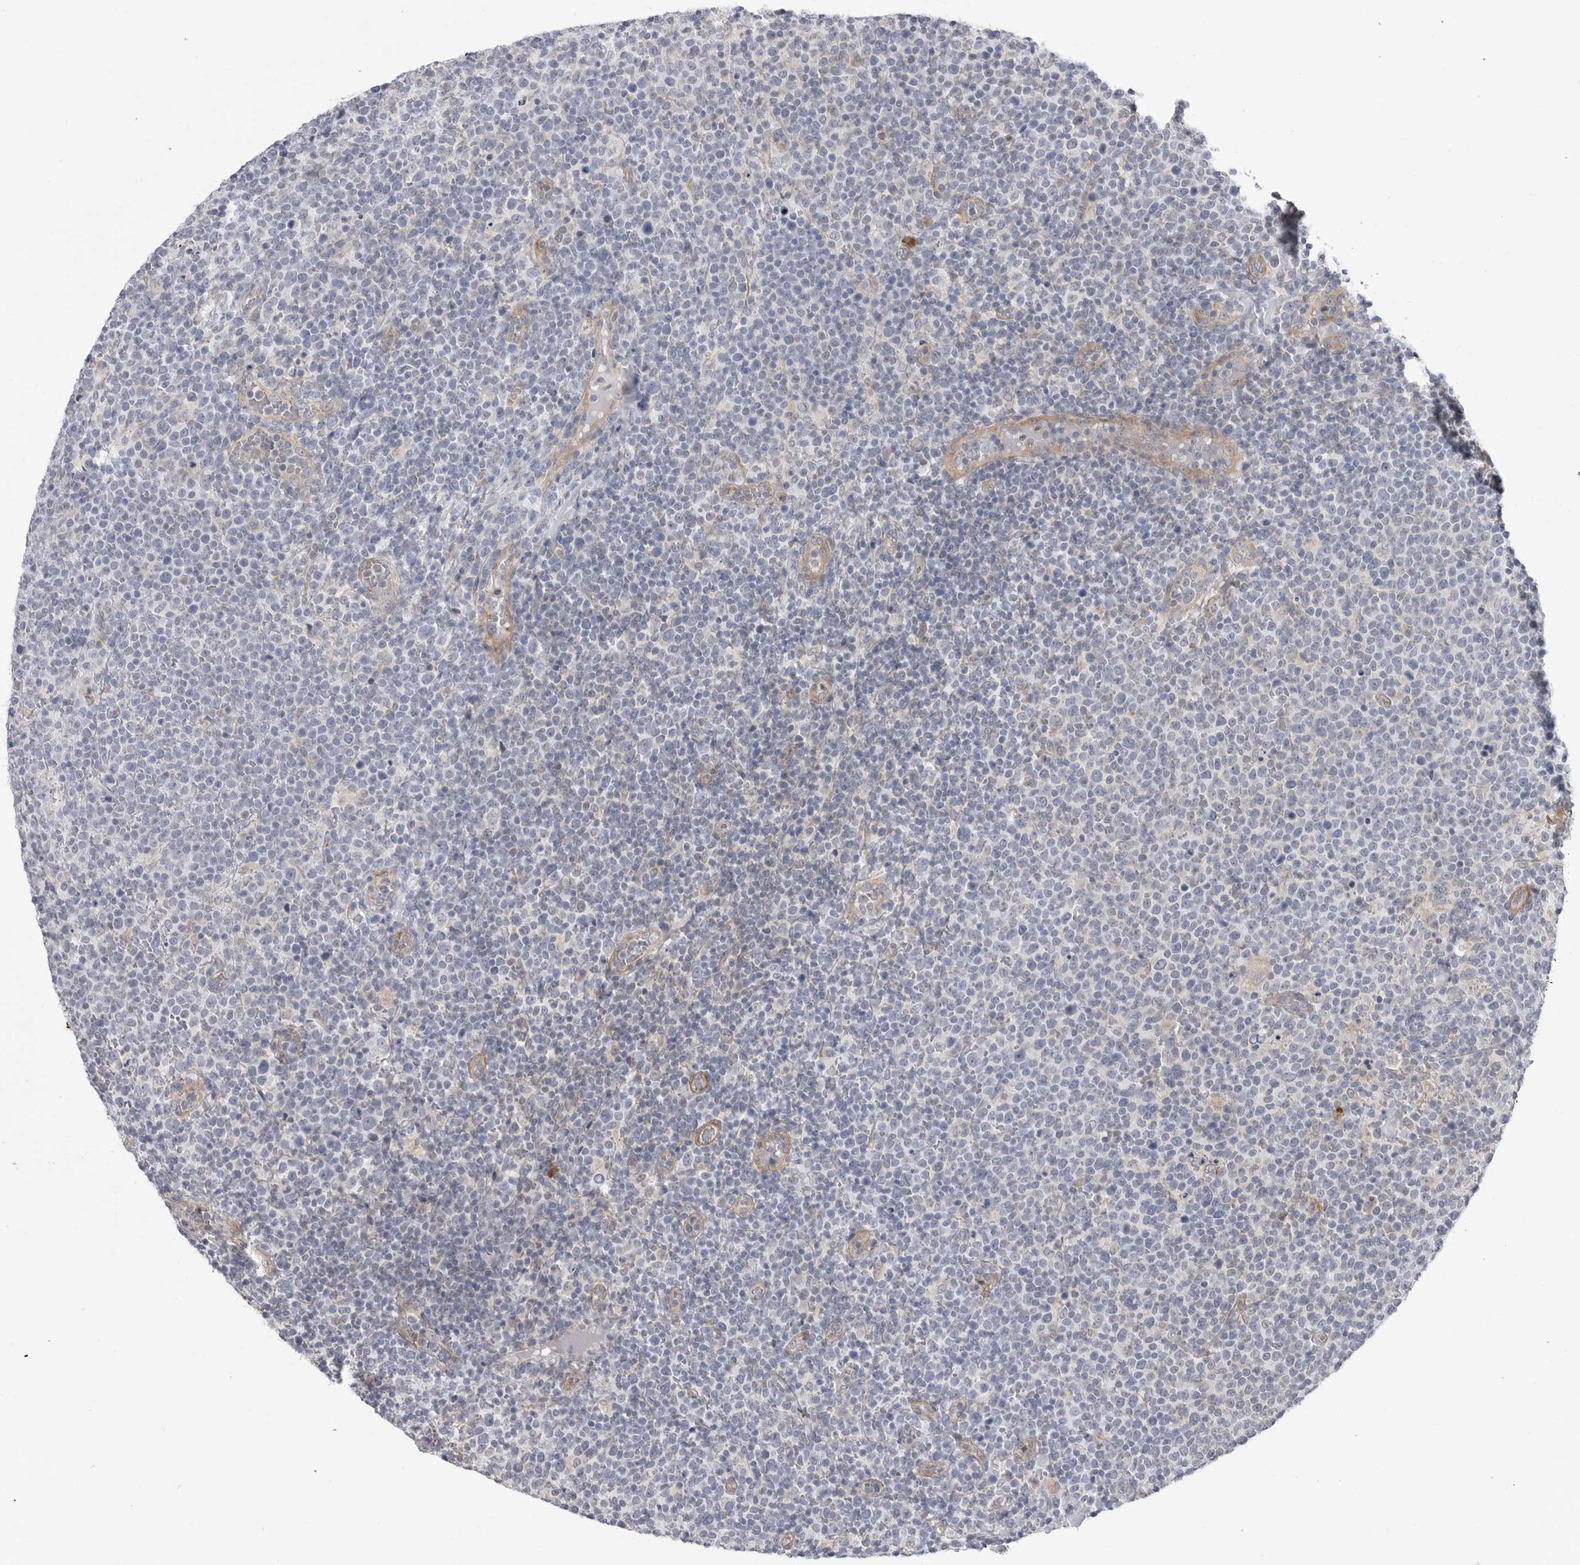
{"staining": {"intensity": "negative", "quantity": "none", "location": "none"}, "tissue": "lymphoma", "cell_type": "Tumor cells", "image_type": "cancer", "snomed": [{"axis": "morphology", "description": "Malignant lymphoma, non-Hodgkin's type, High grade"}, {"axis": "topography", "description": "Lymph node"}], "caption": "A micrograph of human lymphoma is negative for staining in tumor cells.", "gene": "SCP2", "patient": {"sex": "male", "age": 61}}